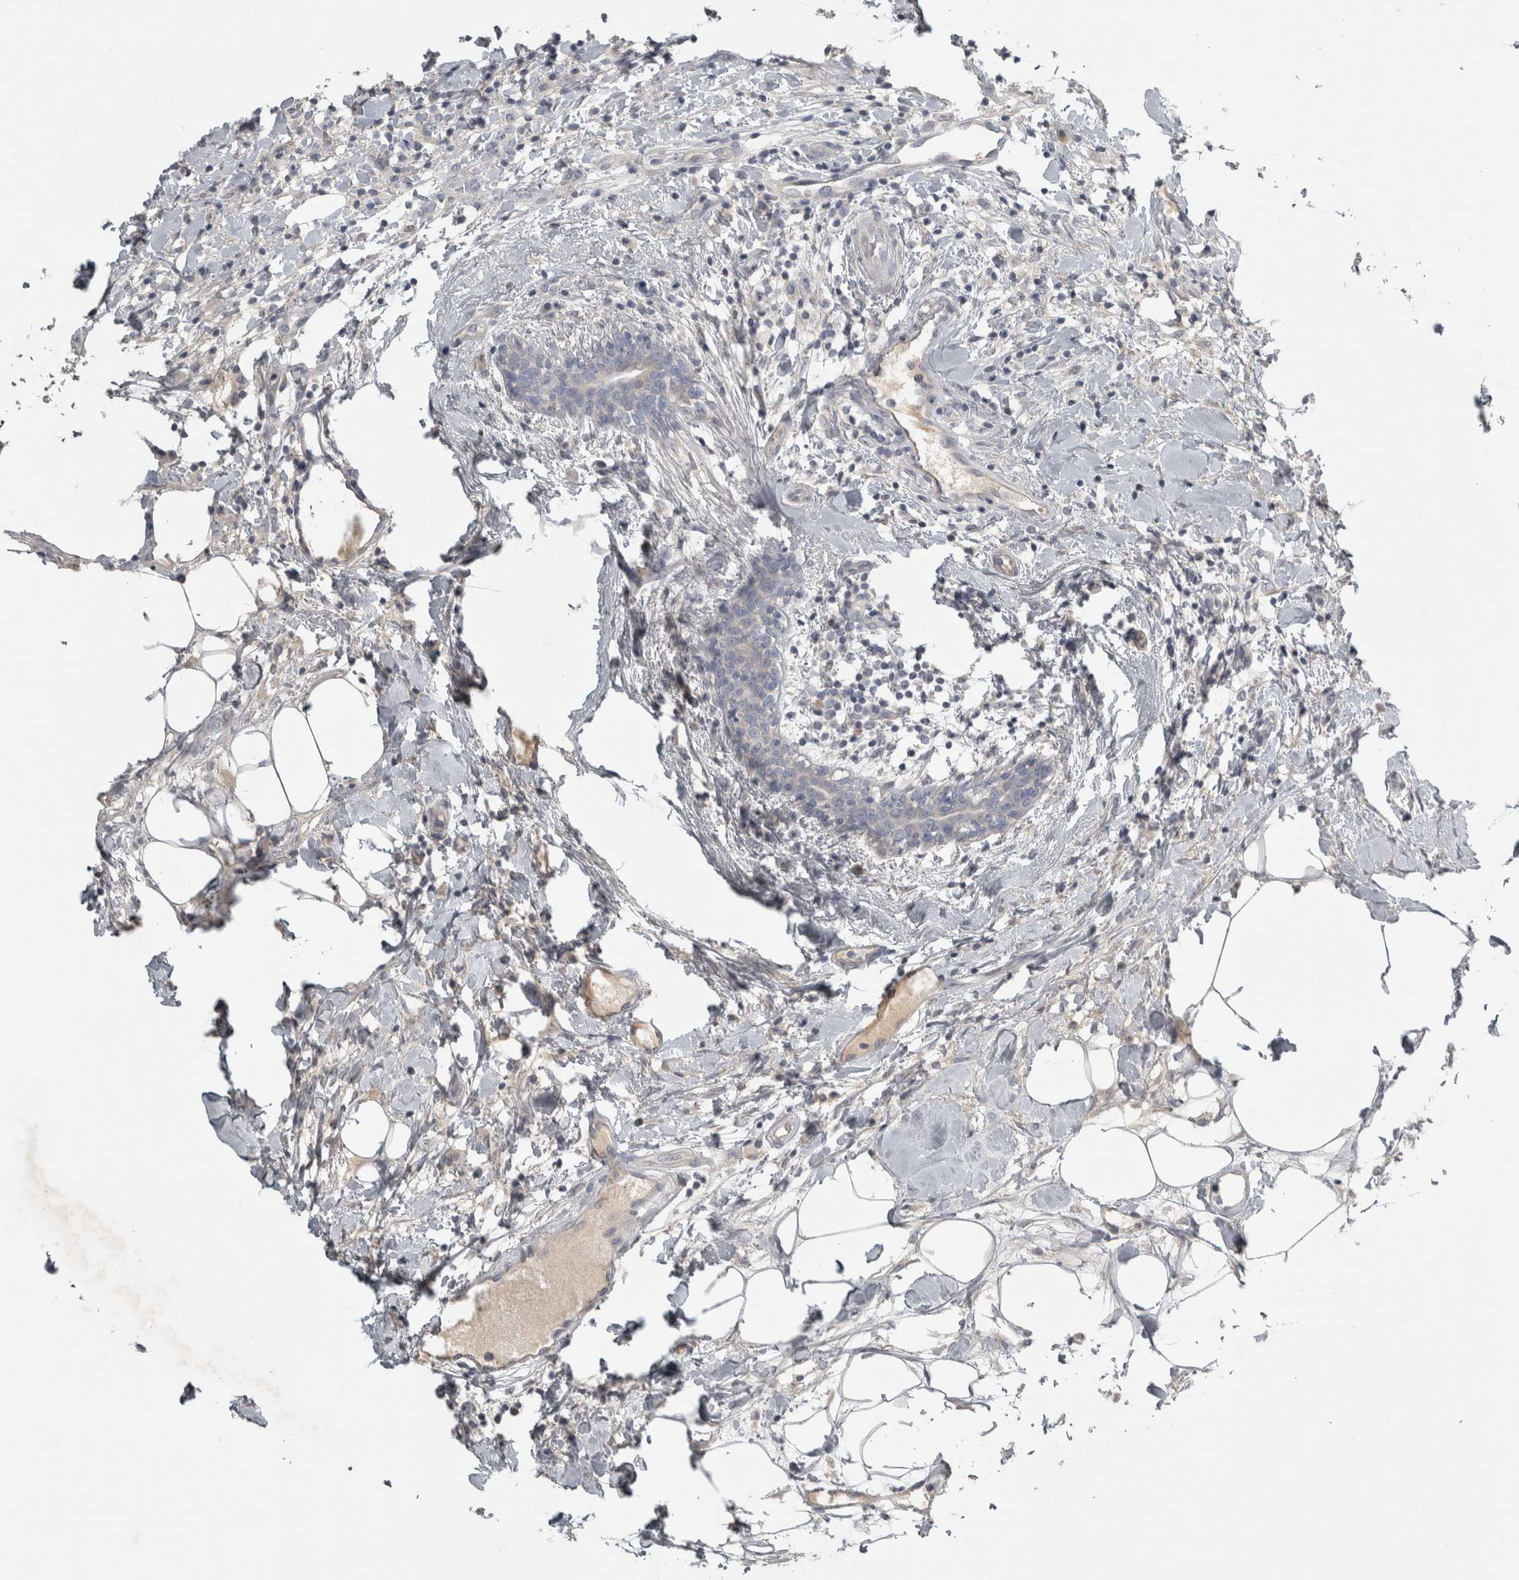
{"staining": {"intensity": "negative", "quantity": "none", "location": "none"}, "tissue": "breast cancer", "cell_type": "Tumor cells", "image_type": "cancer", "snomed": [{"axis": "morphology", "description": "Duct carcinoma"}, {"axis": "topography", "description": "Breast"}], "caption": "Protein analysis of breast cancer exhibits no significant staining in tumor cells.", "gene": "ENPP7", "patient": {"sex": "female", "age": 37}}